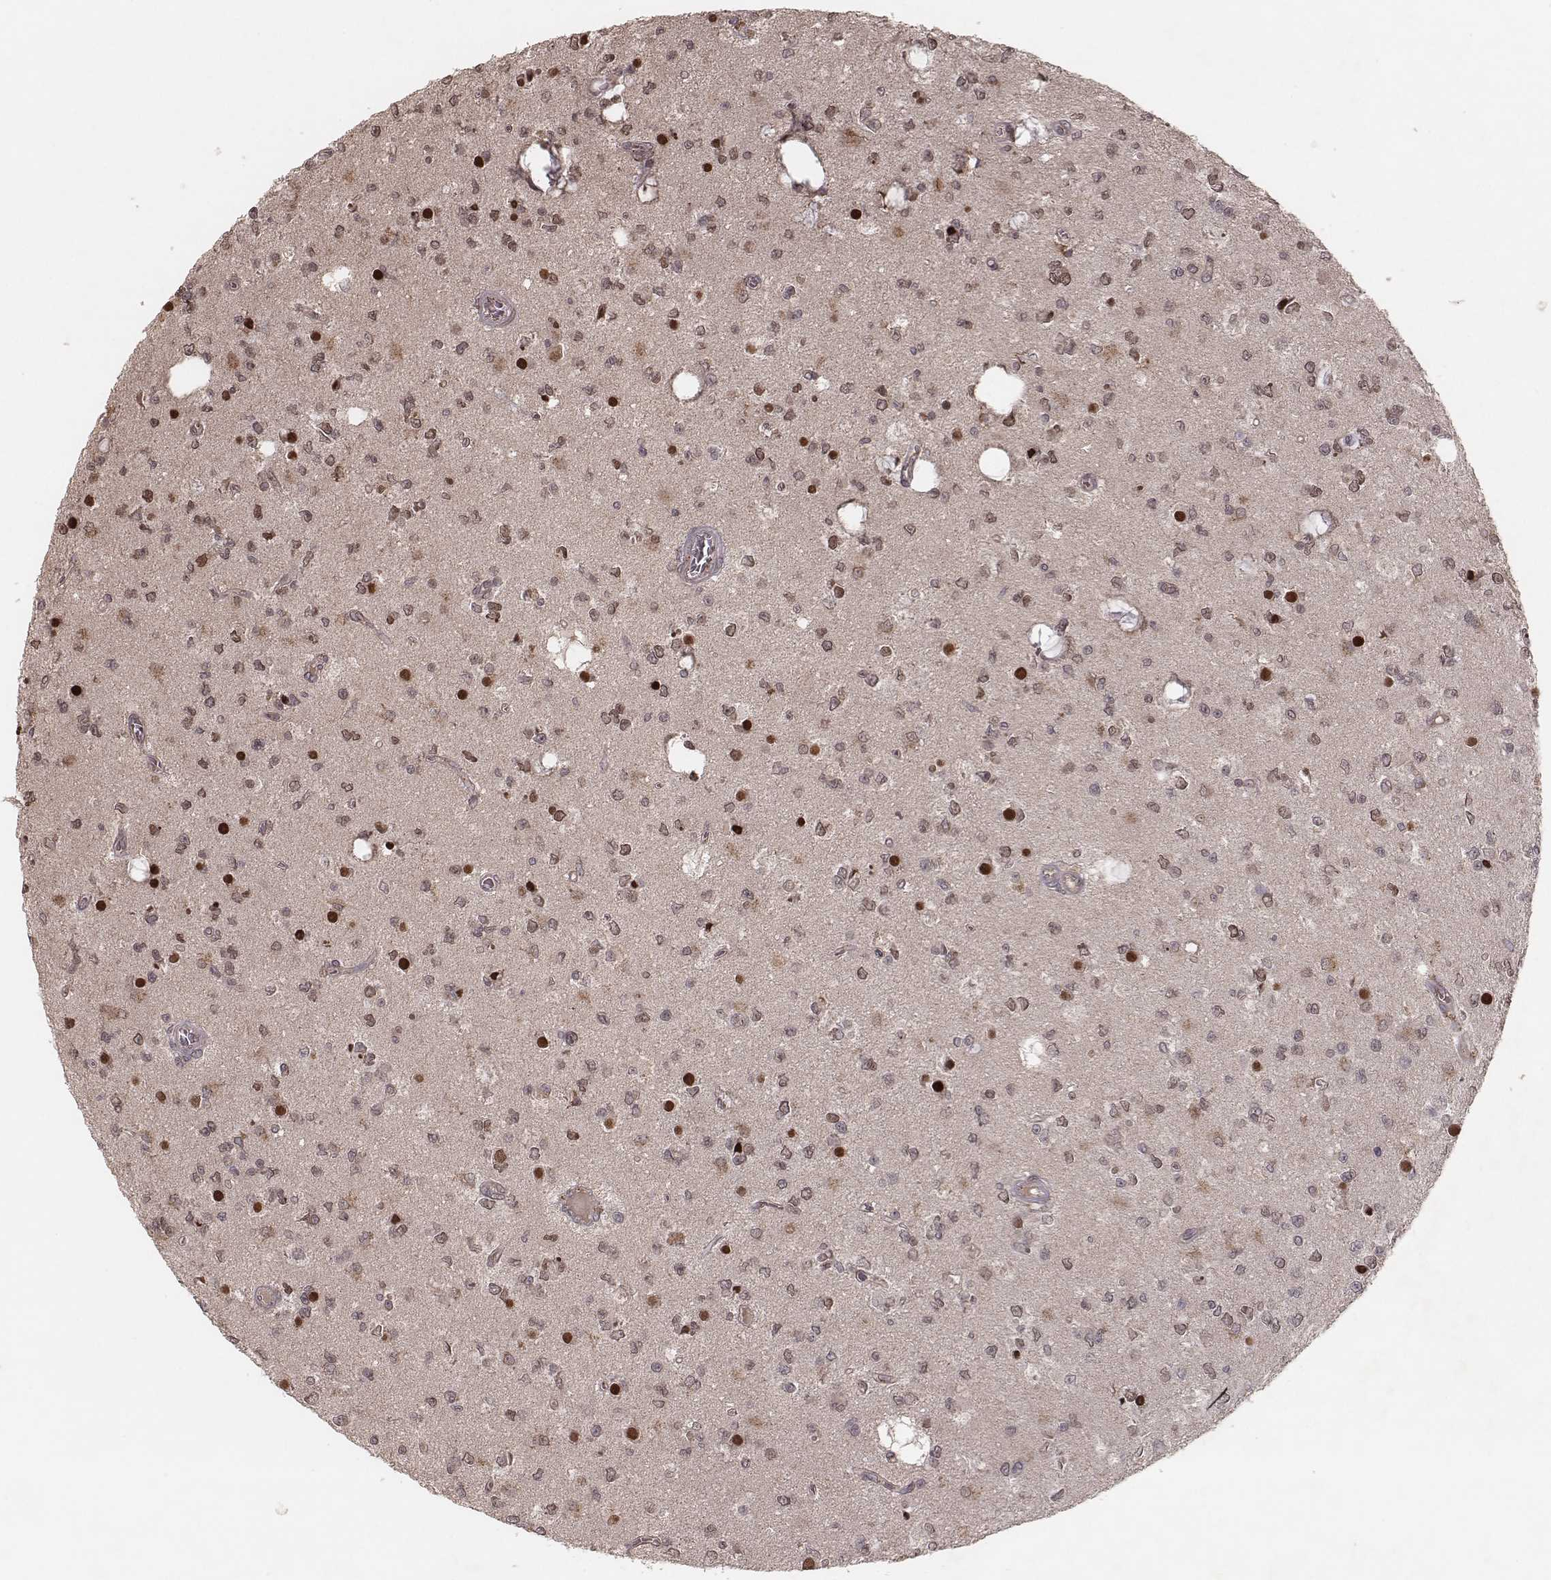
{"staining": {"intensity": "weak", "quantity": ">75%", "location": "cytoplasmic/membranous"}, "tissue": "glioma", "cell_type": "Tumor cells", "image_type": "cancer", "snomed": [{"axis": "morphology", "description": "Glioma, malignant, Low grade"}, {"axis": "topography", "description": "Brain"}], "caption": "Protein staining demonstrates weak cytoplasmic/membranous expression in approximately >75% of tumor cells in glioma.", "gene": "MYO19", "patient": {"sex": "female", "age": 45}}